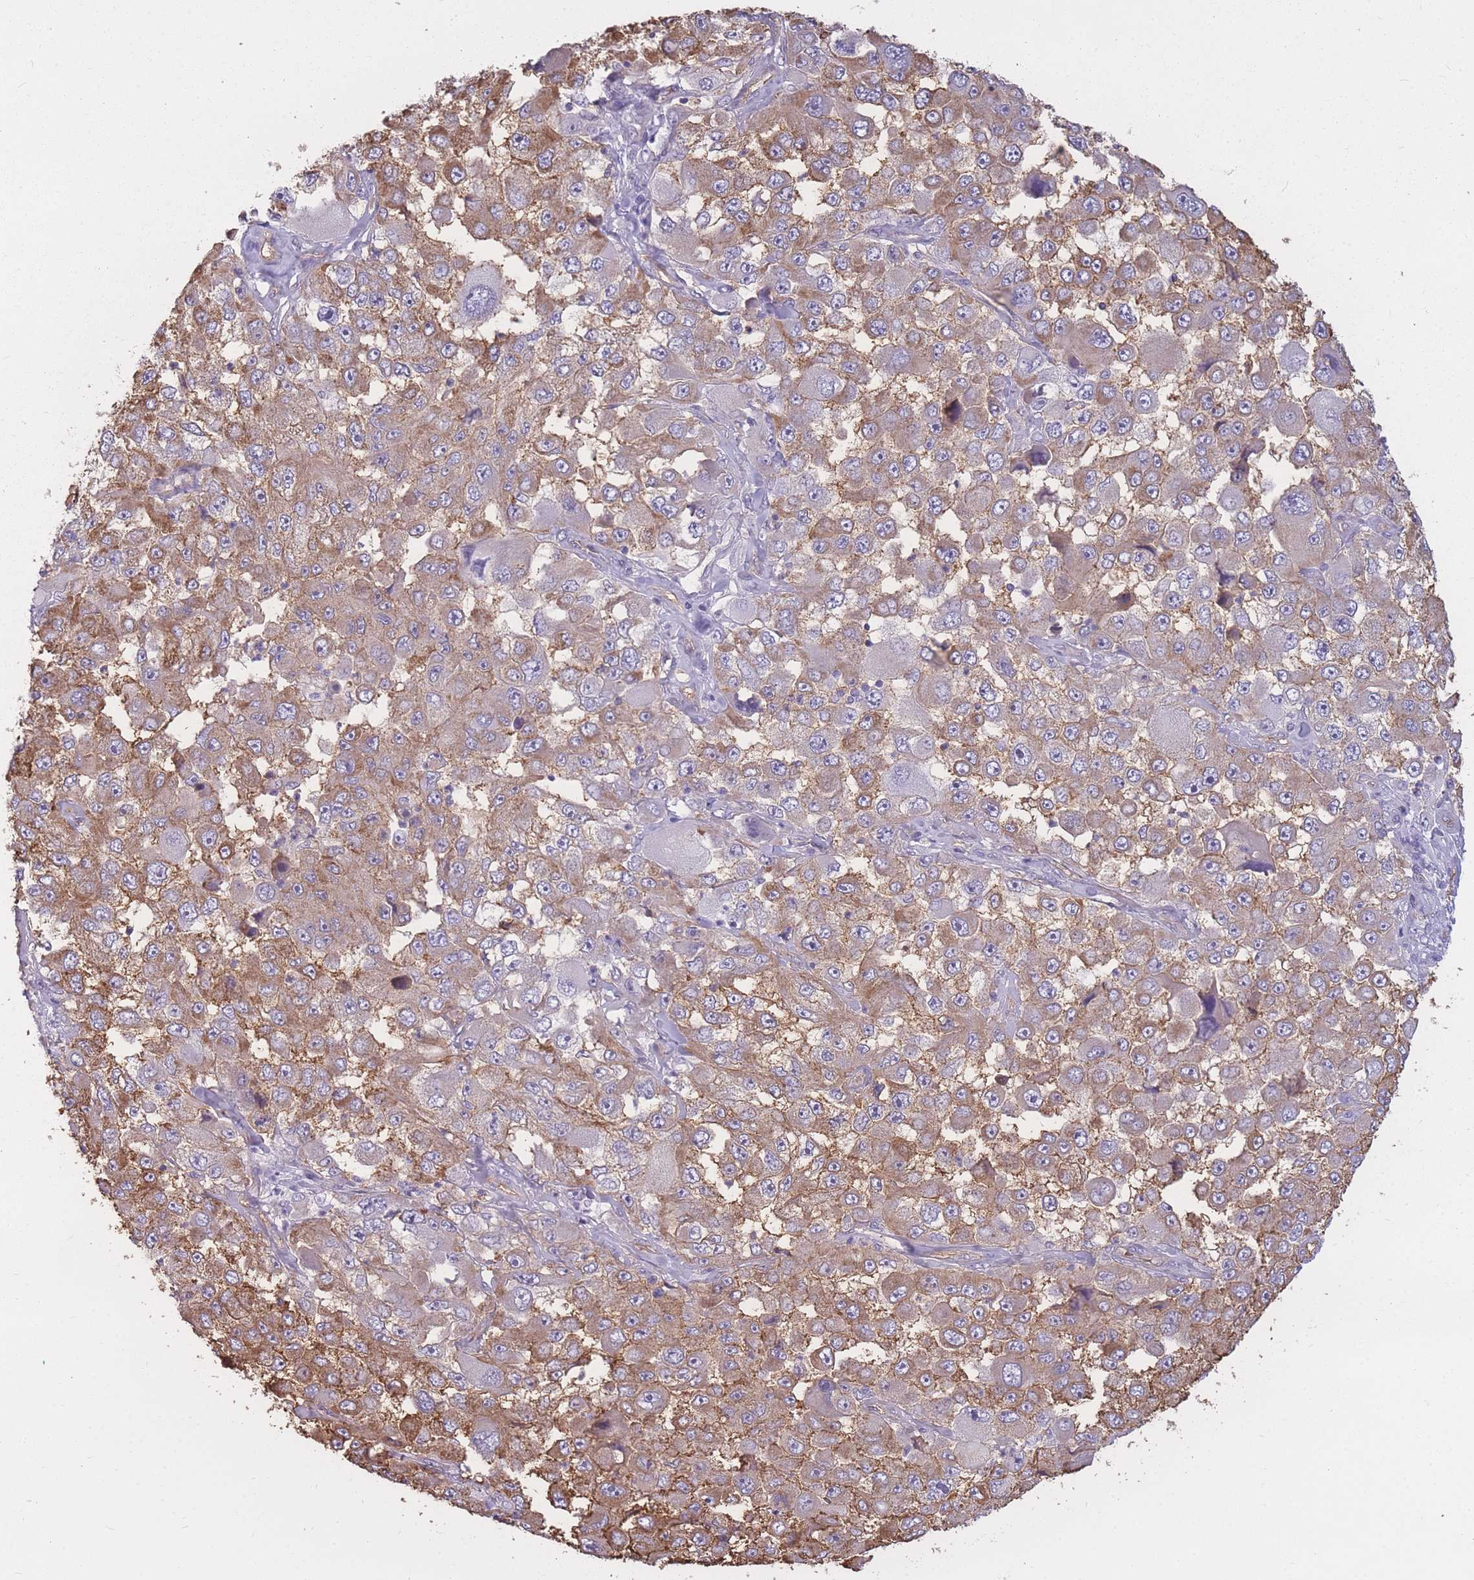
{"staining": {"intensity": "moderate", "quantity": ">75%", "location": "cytoplasmic/membranous"}, "tissue": "melanoma", "cell_type": "Tumor cells", "image_type": "cancer", "snomed": [{"axis": "morphology", "description": "Malignant melanoma, Metastatic site"}, {"axis": "topography", "description": "Lymph node"}], "caption": "A photomicrograph showing moderate cytoplasmic/membranous staining in approximately >75% of tumor cells in malignant melanoma (metastatic site), as visualized by brown immunohistochemical staining.", "gene": "GNA11", "patient": {"sex": "male", "age": 62}}